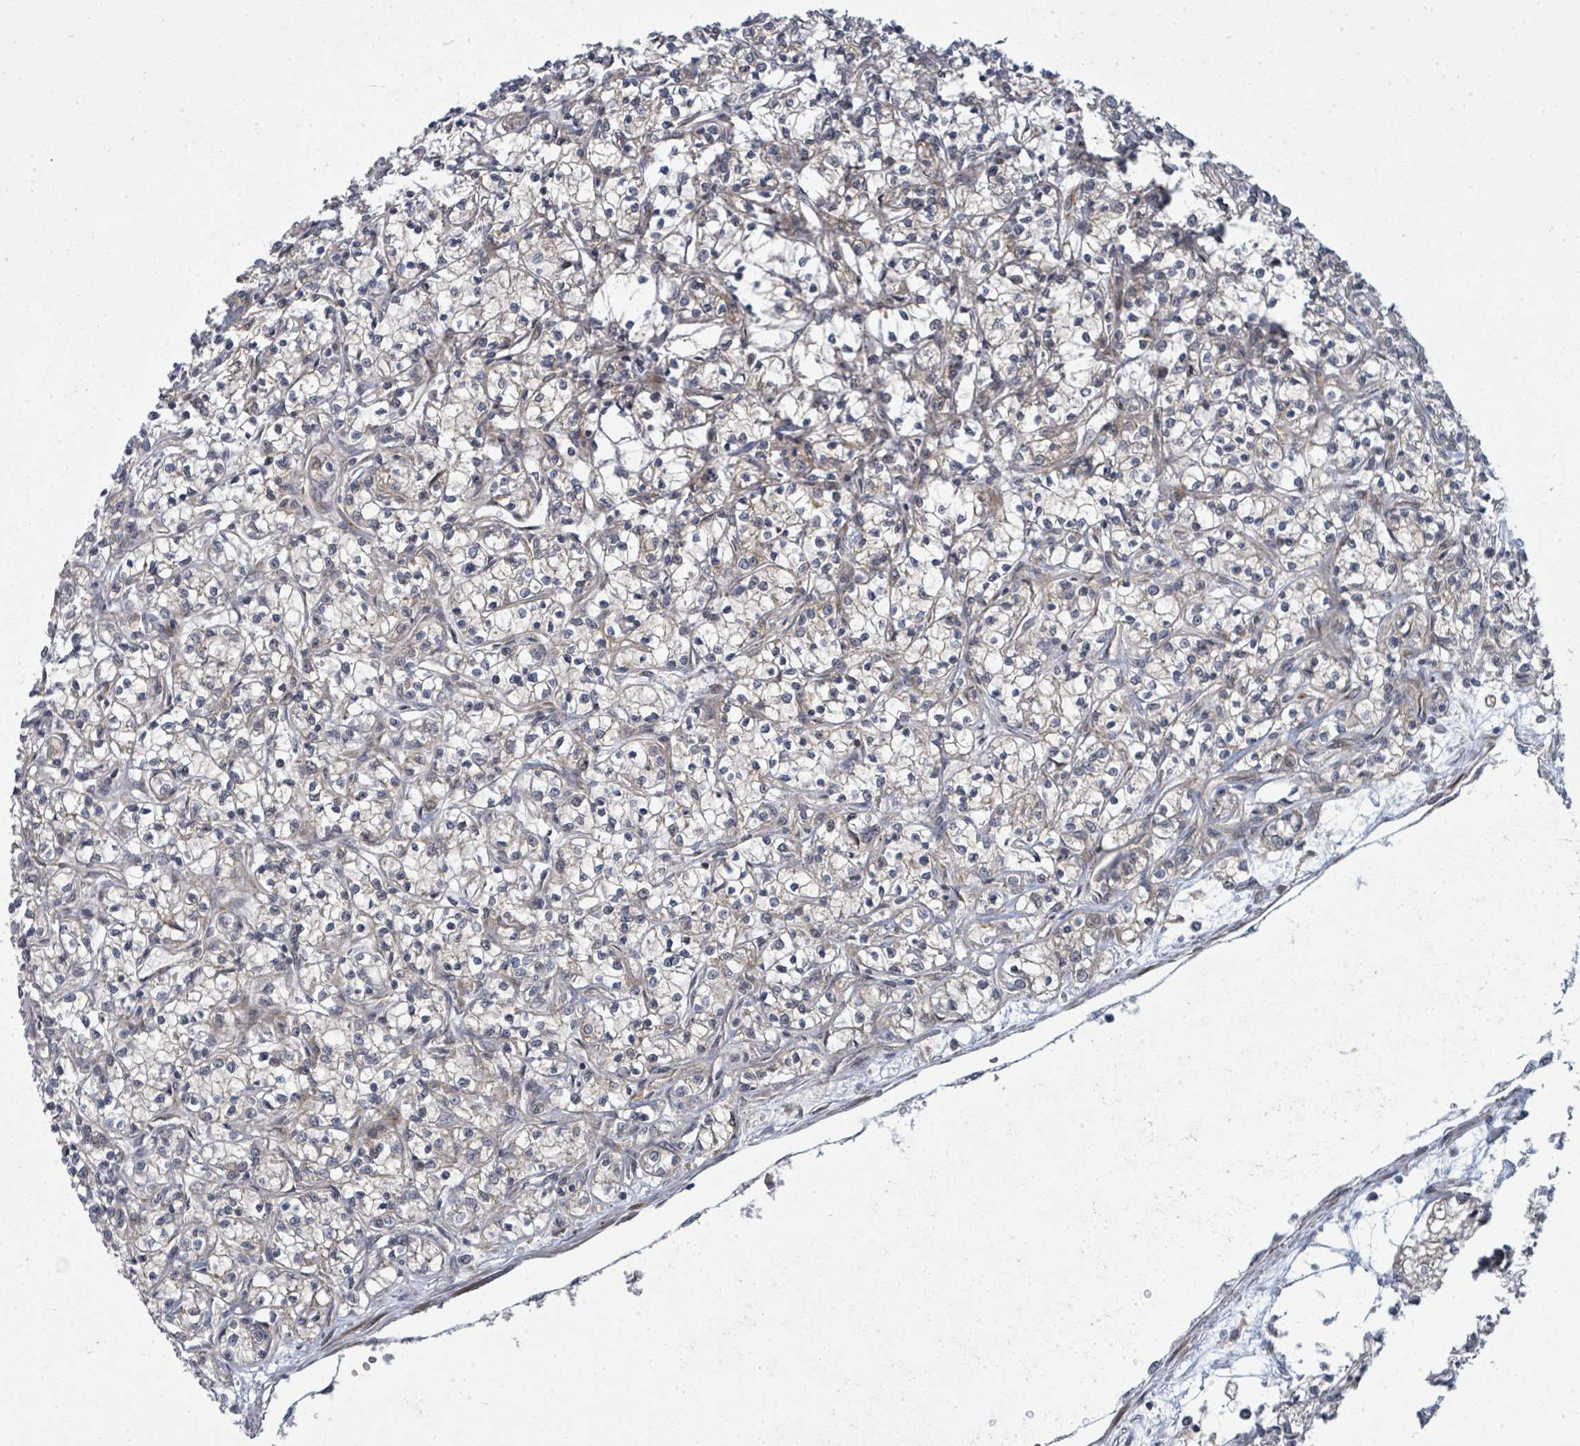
{"staining": {"intensity": "negative", "quantity": "none", "location": "none"}, "tissue": "renal cancer", "cell_type": "Tumor cells", "image_type": "cancer", "snomed": [{"axis": "morphology", "description": "Adenocarcinoma, NOS"}, {"axis": "topography", "description": "Kidney"}], "caption": "Micrograph shows no protein expression in tumor cells of renal cancer tissue.", "gene": "PSMG2", "patient": {"sex": "female", "age": 59}}